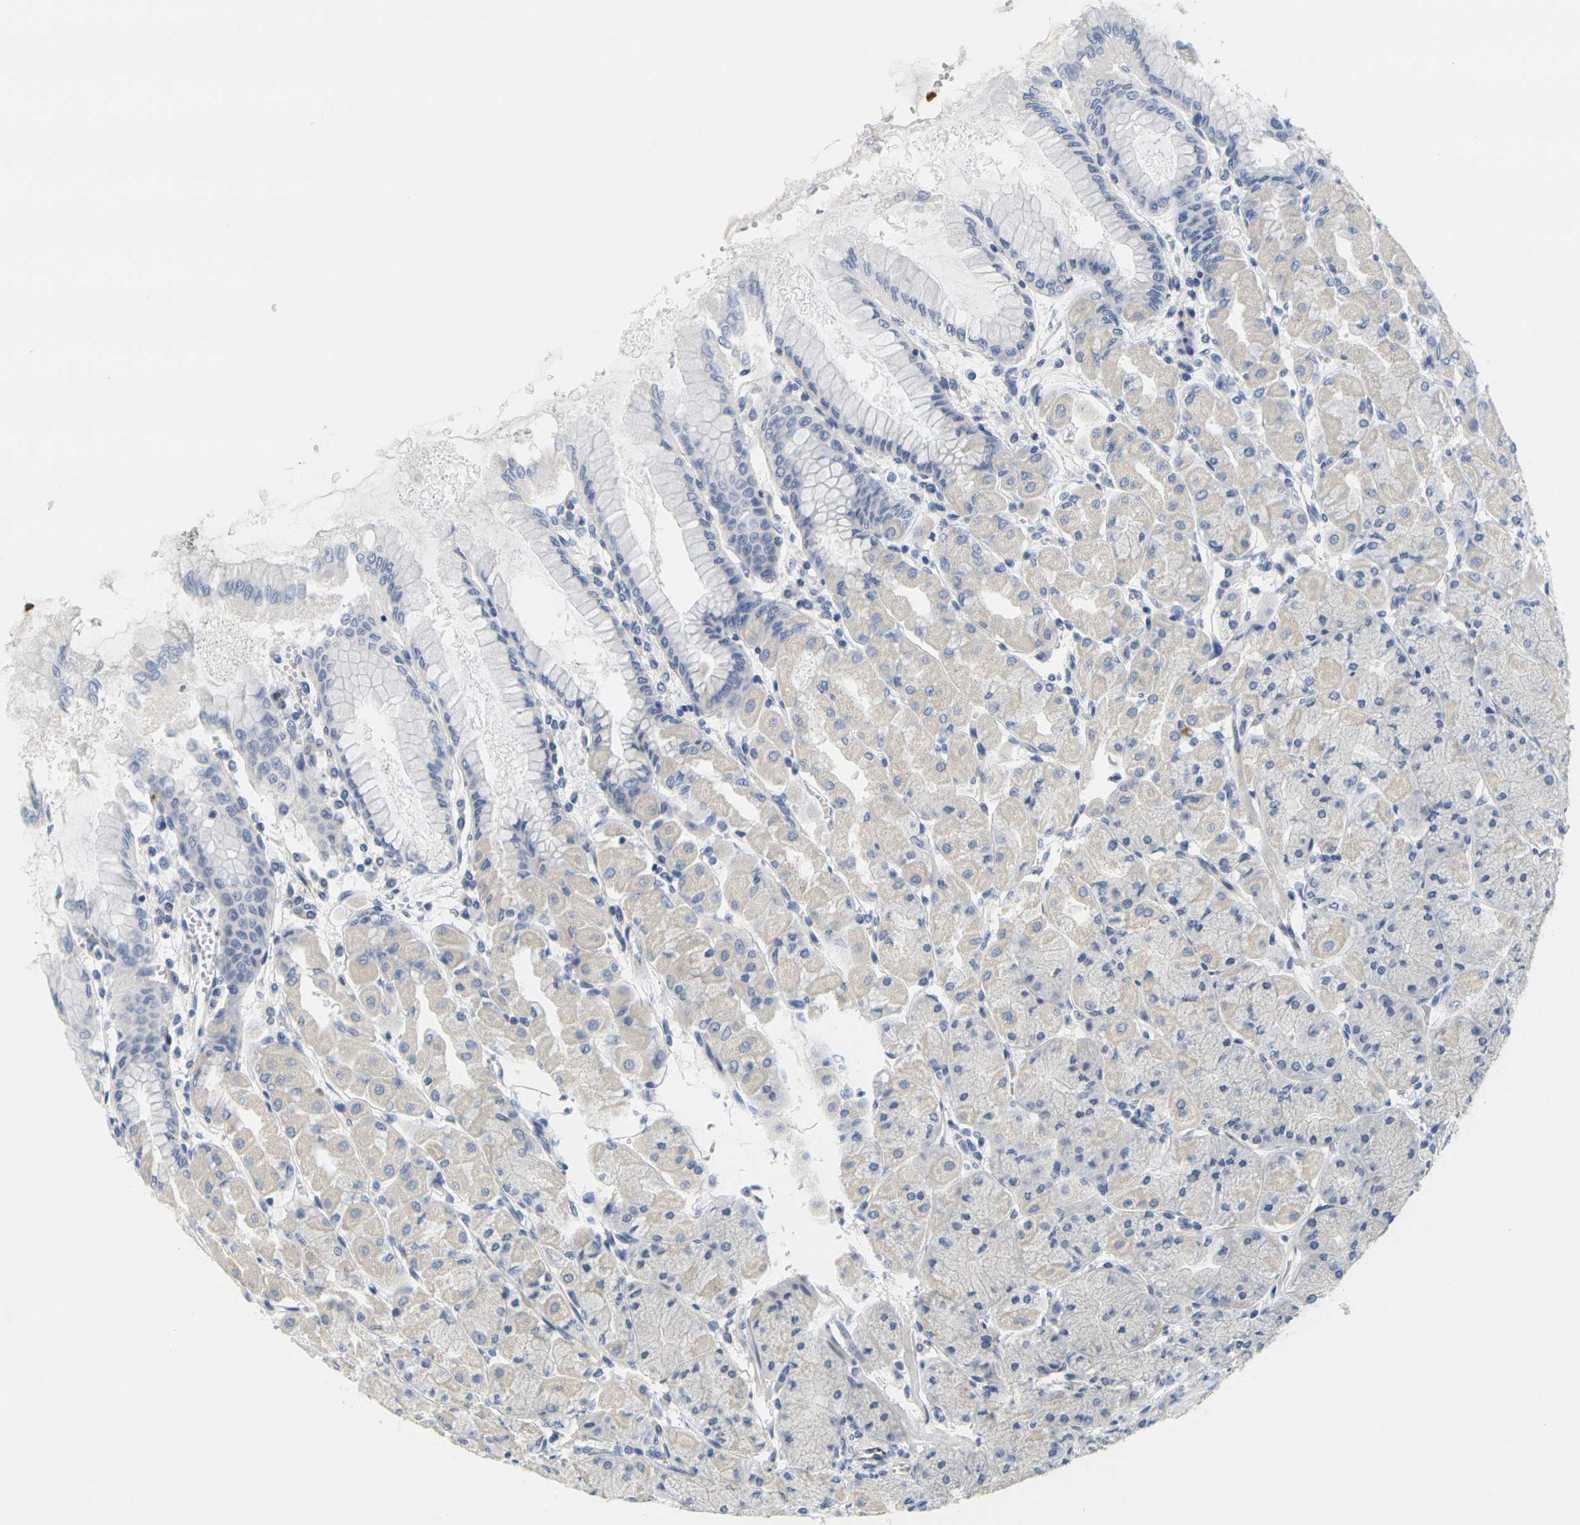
{"staining": {"intensity": "weak", "quantity": "25%-75%", "location": "cytoplasmic/membranous"}, "tissue": "stomach", "cell_type": "Glandular cells", "image_type": "normal", "snomed": [{"axis": "morphology", "description": "Normal tissue, NOS"}, {"axis": "topography", "description": "Stomach, upper"}], "caption": "Stomach stained with immunohistochemistry demonstrates weak cytoplasmic/membranous positivity in approximately 25%-75% of glandular cells. (DAB IHC with brightfield microscopy, high magnification).", "gene": "KLK5", "patient": {"sex": "female", "age": 56}}